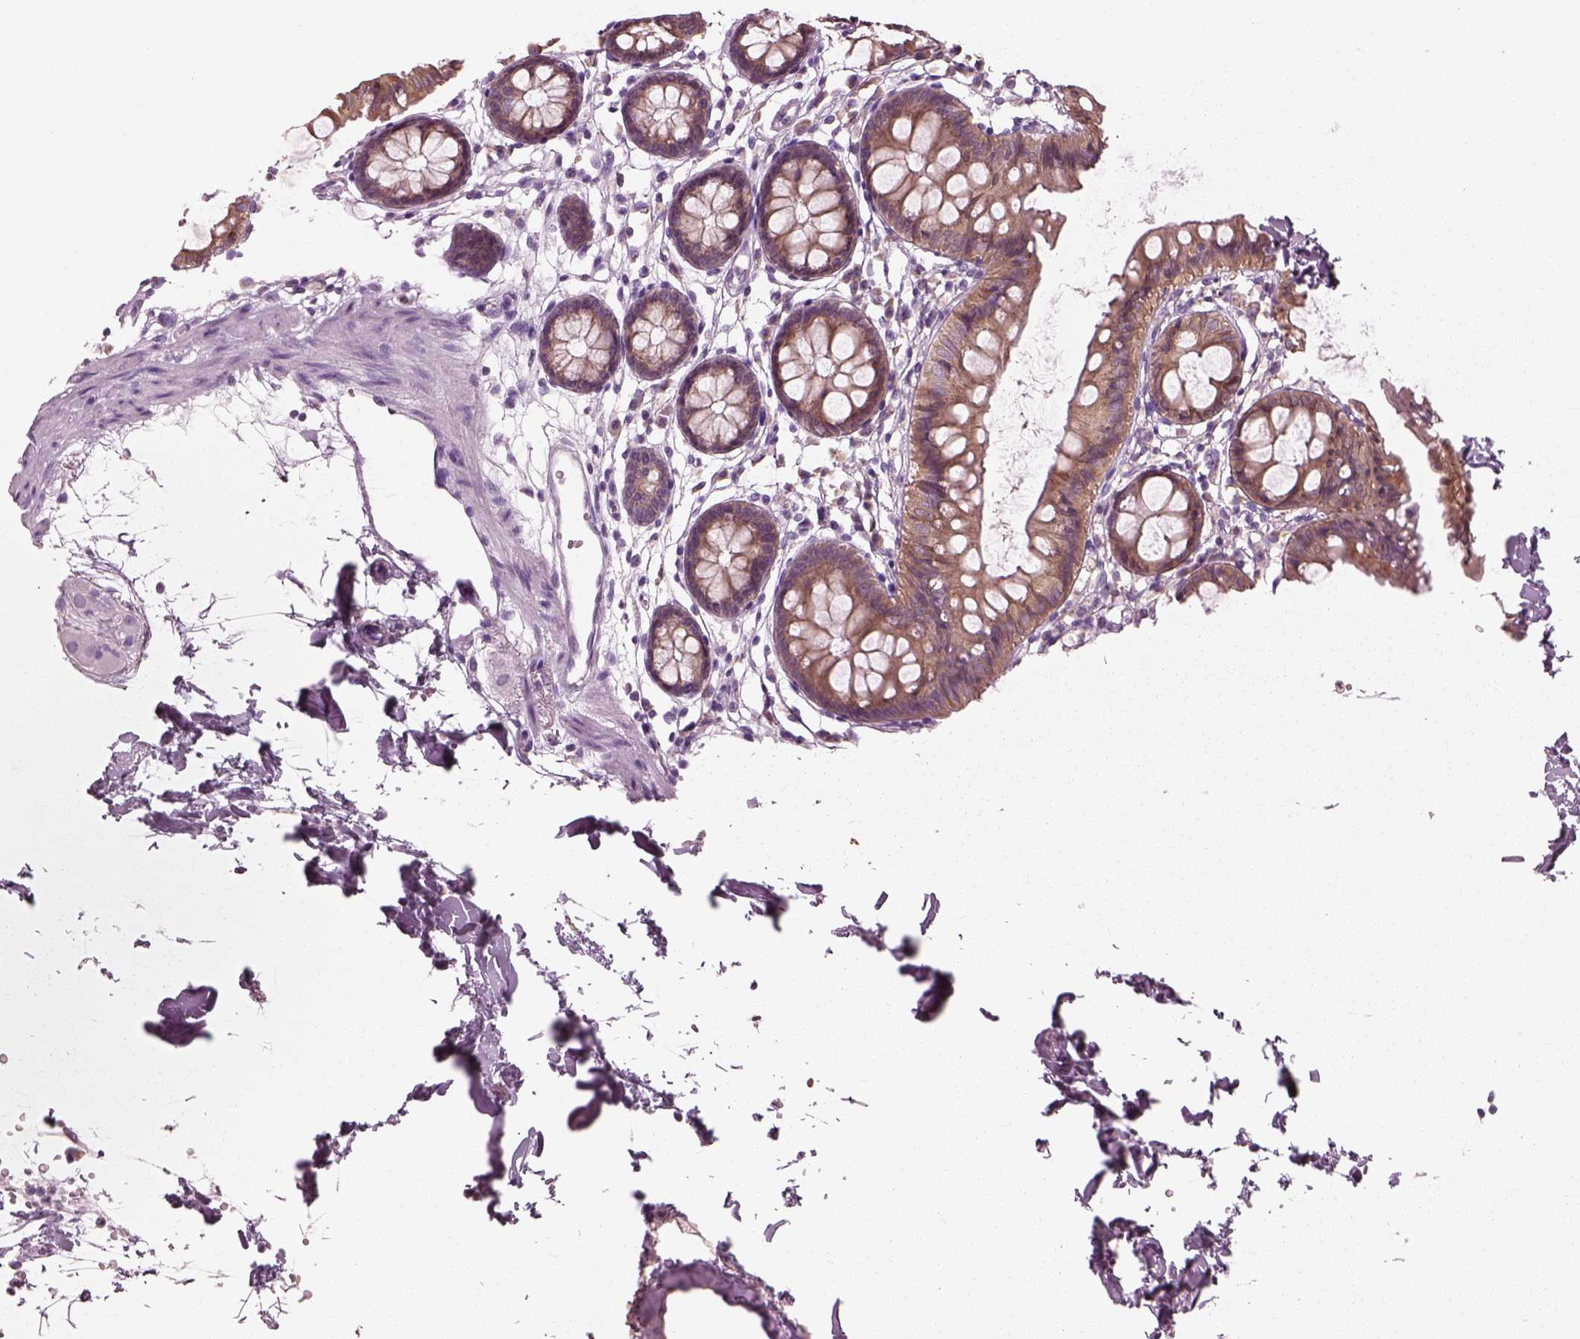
{"staining": {"intensity": "negative", "quantity": "none", "location": "none"}, "tissue": "colon", "cell_type": "Endothelial cells", "image_type": "normal", "snomed": [{"axis": "morphology", "description": "Normal tissue, NOS"}, {"axis": "topography", "description": "Colon"}], "caption": "The micrograph exhibits no staining of endothelial cells in benign colon. (DAB immunohistochemistry (IHC) visualized using brightfield microscopy, high magnification).", "gene": "SLC27A2", "patient": {"sex": "female", "age": 84}}